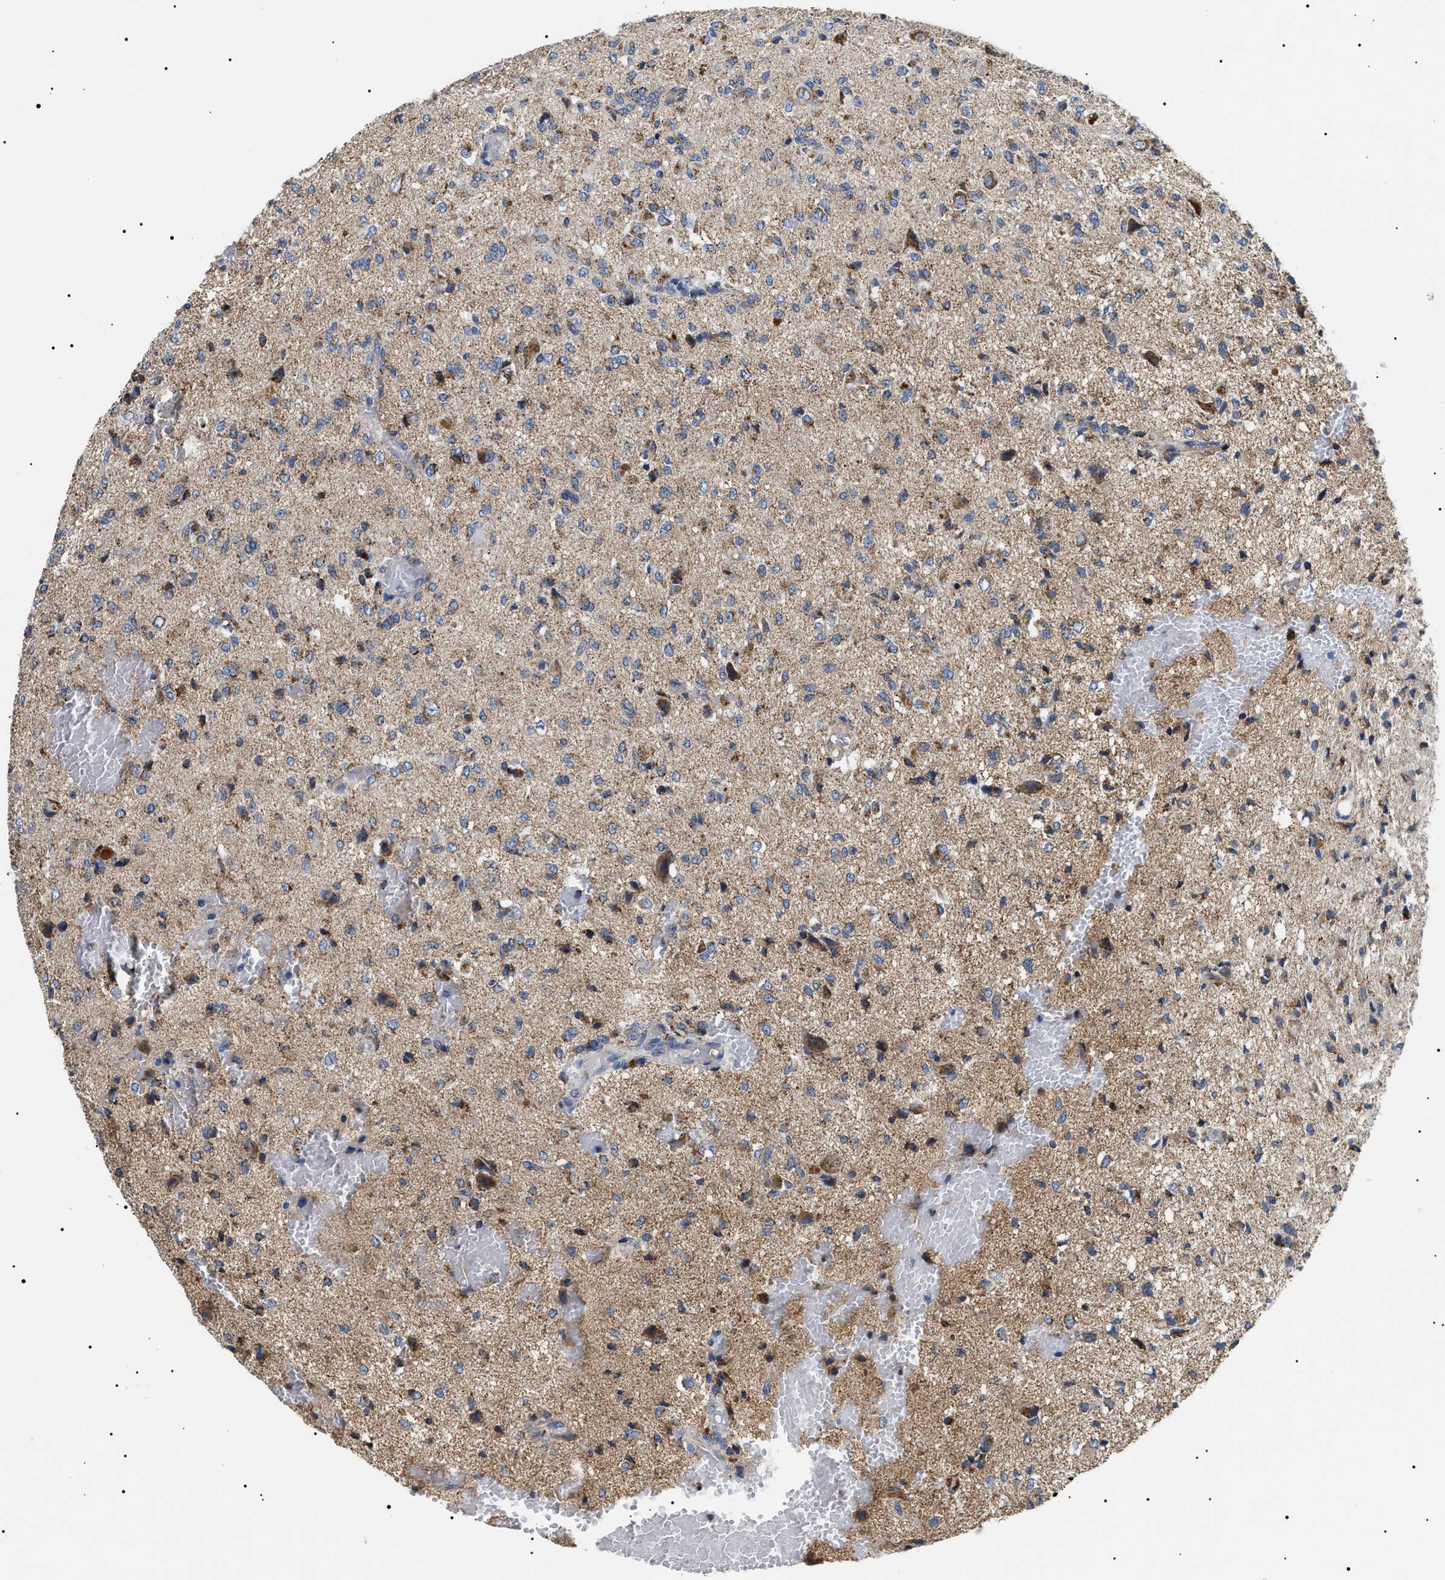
{"staining": {"intensity": "moderate", "quantity": "25%-75%", "location": "cytoplasmic/membranous"}, "tissue": "glioma", "cell_type": "Tumor cells", "image_type": "cancer", "snomed": [{"axis": "morphology", "description": "Glioma, malignant, High grade"}, {"axis": "topography", "description": "Brain"}], "caption": "Glioma stained for a protein (brown) shows moderate cytoplasmic/membranous positive positivity in about 25%-75% of tumor cells.", "gene": "OXSM", "patient": {"sex": "female", "age": 59}}